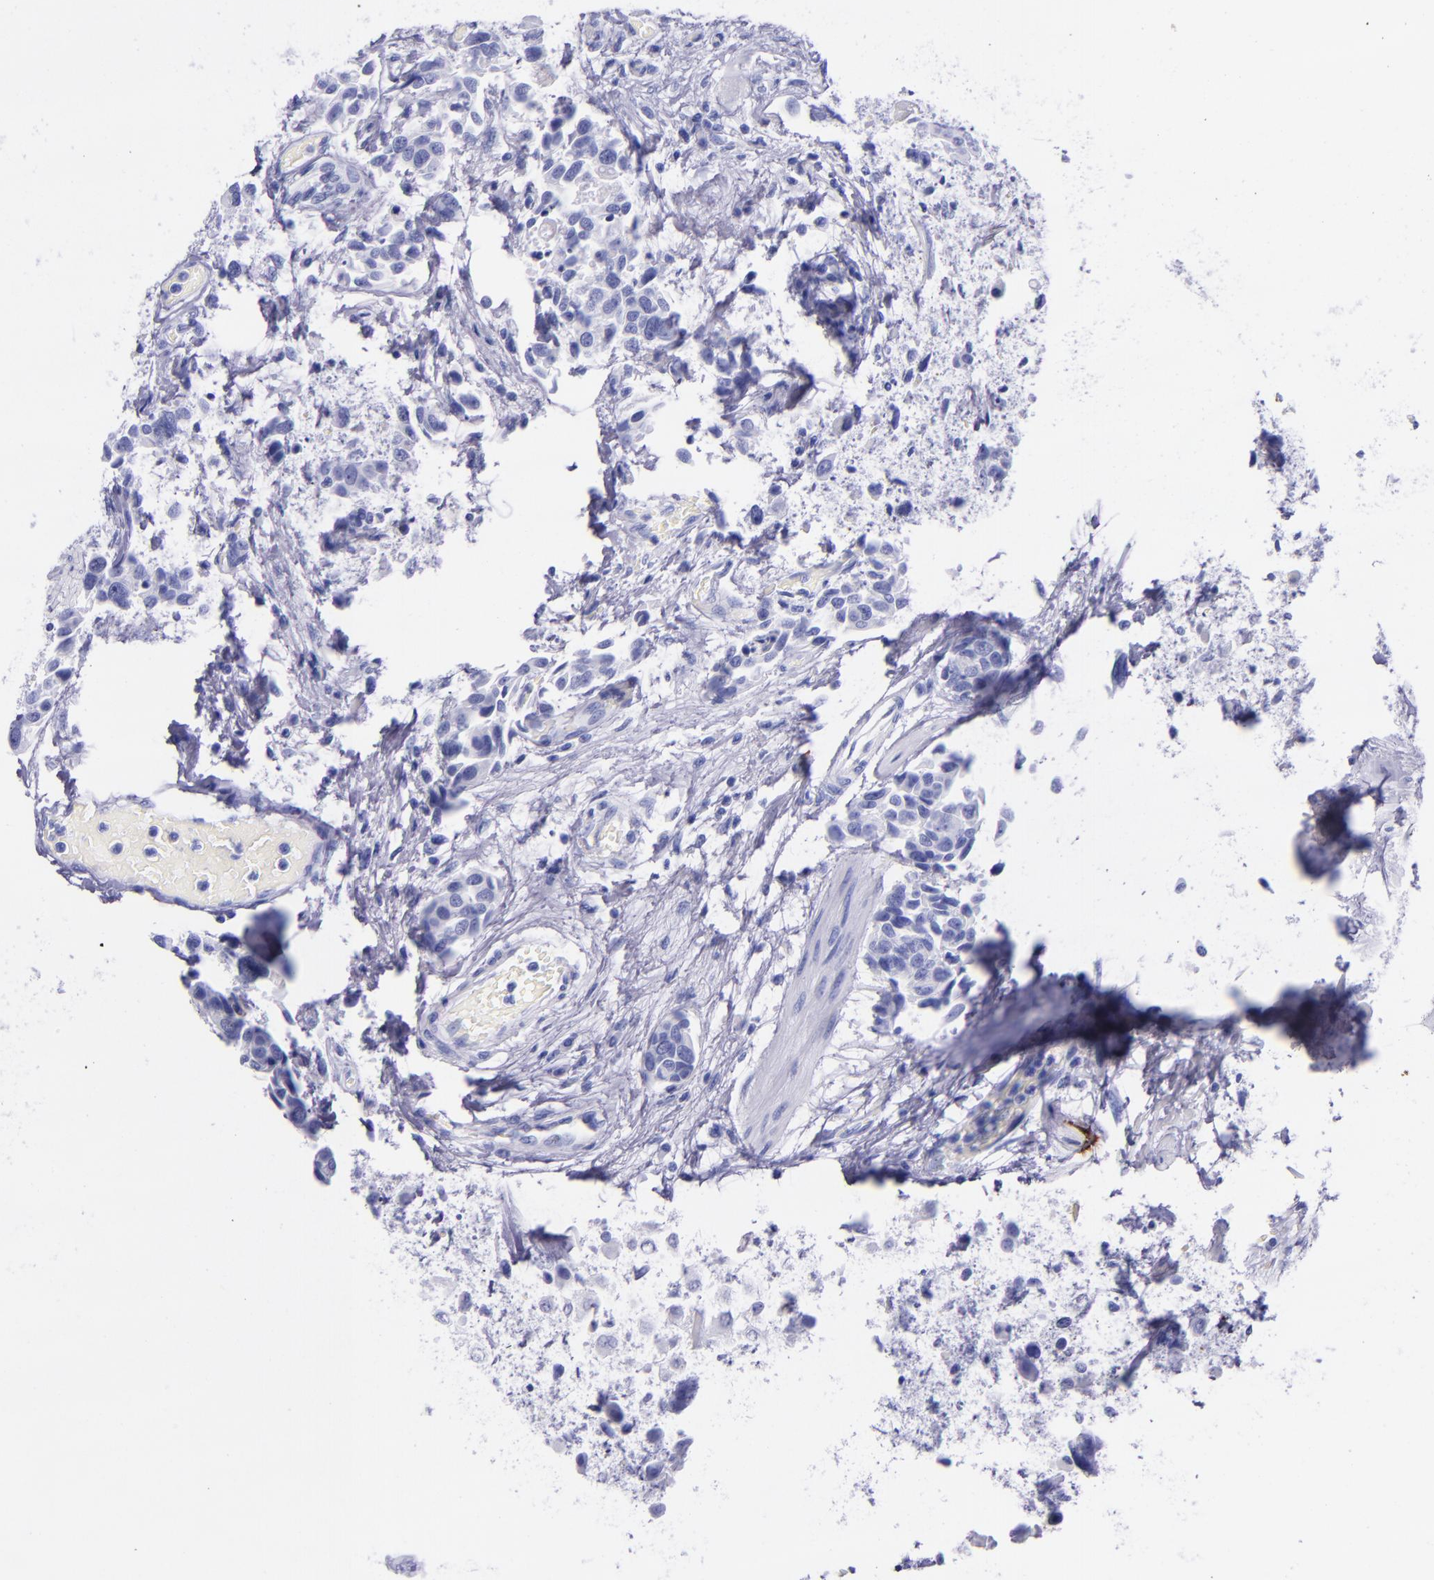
{"staining": {"intensity": "negative", "quantity": "none", "location": "none"}, "tissue": "urothelial cancer", "cell_type": "Tumor cells", "image_type": "cancer", "snomed": [{"axis": "morphology", "description": "Urothelial carcinoma, High grade"}, {"axis": "topography", "description": "Urinary bladder"}], "caption": "An IHC micrograph of high-grade urothelial carcinoma is shown. There is no staining in tumor cells of high-grade urothelial carcinoma.", "gene": "MBP", "patient": {"sex": "male", "age": 74}}